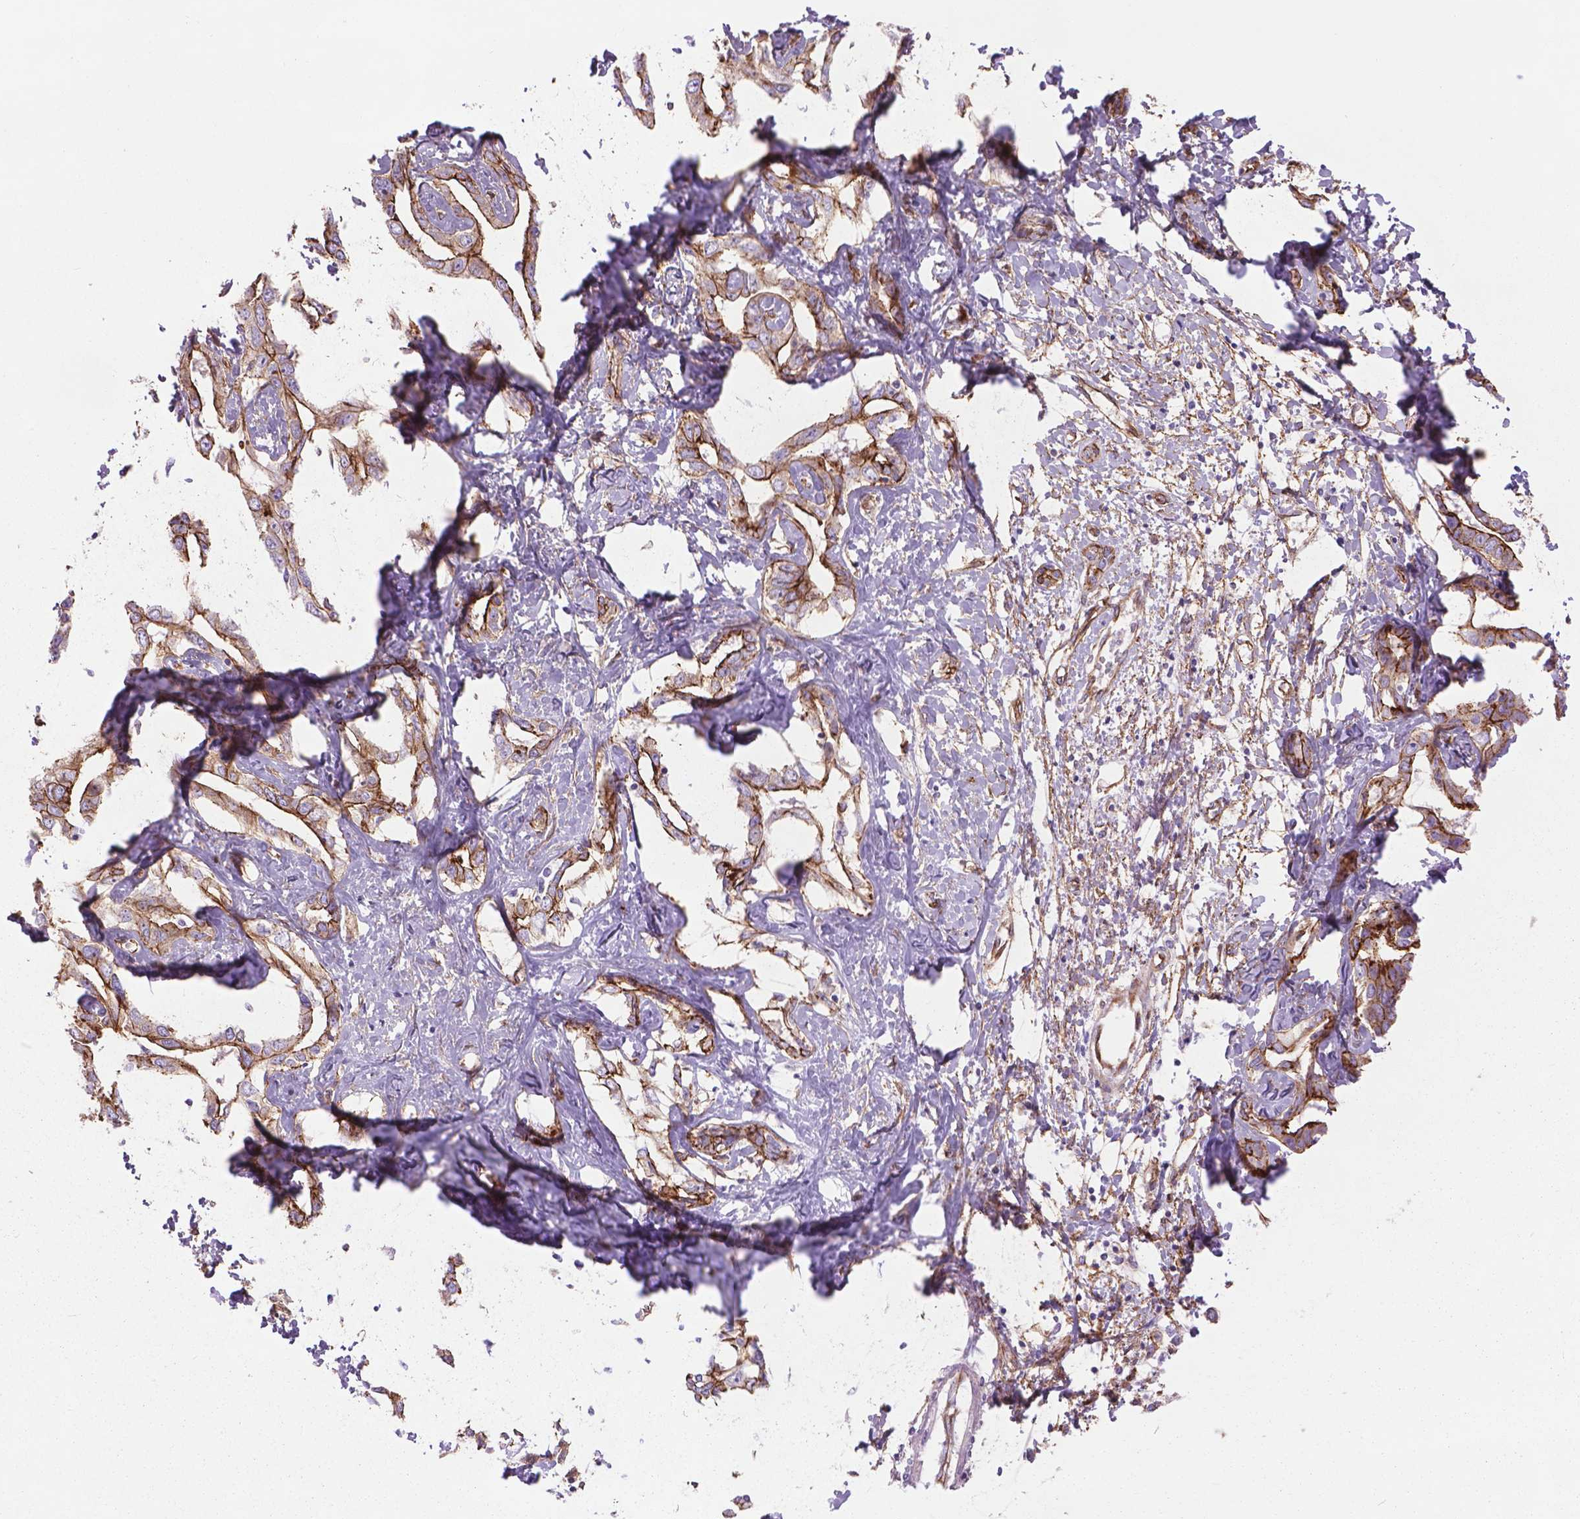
{"staining": {"intensity": "strong", "quantity": ">75%", "location": "cytoplasmic/membranous"}, "tissue": "liver cancer", "cell_type": "Tumor cells", "image_type": "cancer", "snomed": [{"axis": "morphology", "description": "Cholangiocarcinoma"}, {"axis": "topography", "description": "Liver"}], "caption": "Tumor cells exhibit high levels of strong cytoplasmic/membranous staining in approximately >75% of cells in human liver cholangiocarcinoma.", "gene": "TENT5A", "patient": {"sex": "male", "age": 59}}